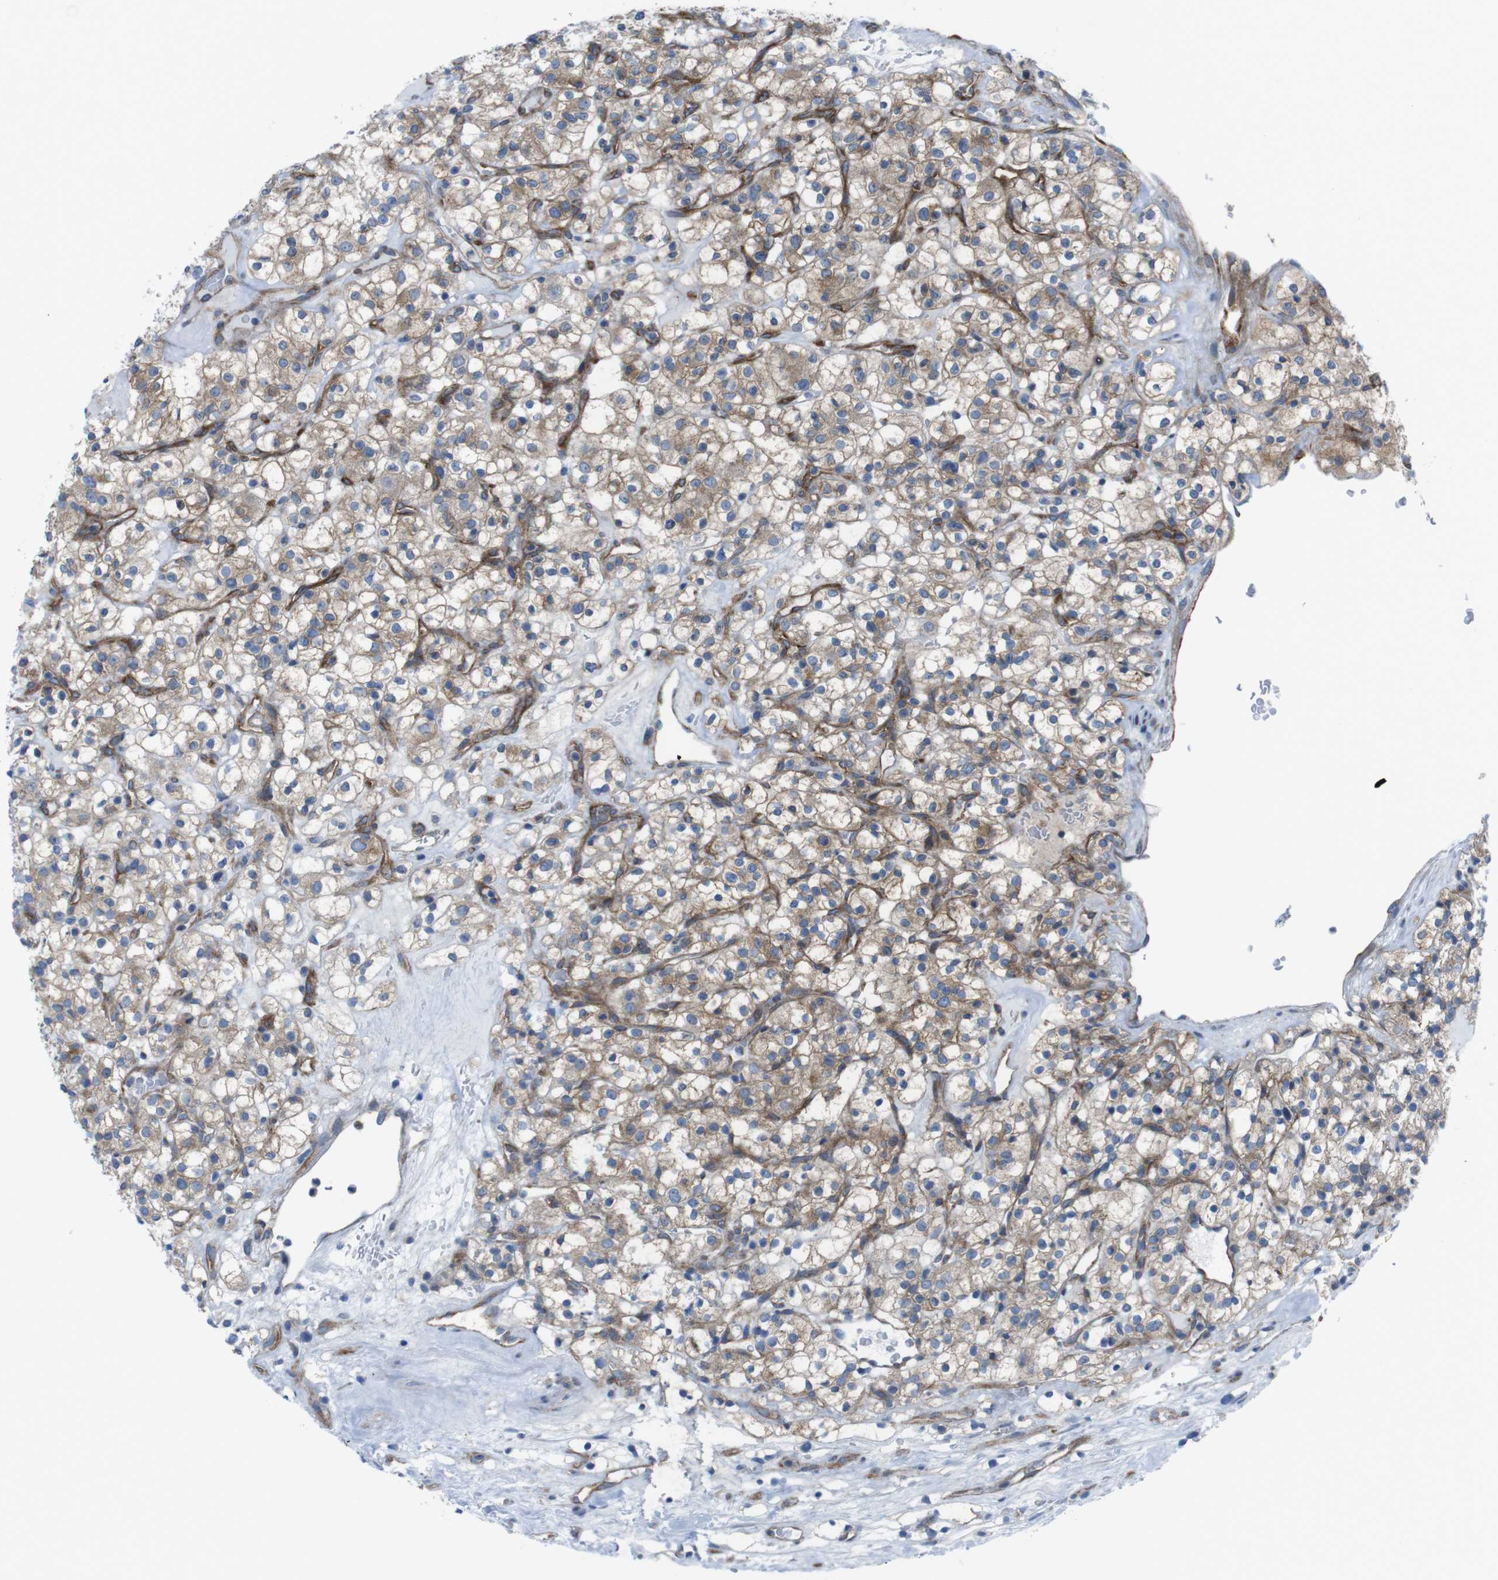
{"staining": {"intensity": "moderate", "quantity": ">75%", "location": "cytoplasmic/membranous"}, "tissue": "renal cancer", "cell_type": "Tumor cells", "image_type": "cancer", "snomed": [{"axis": "morphology", "description": "Normal tissue, NOS"}, {"axis": "morphology", "description": "Adenocarcinoma, NOS"}, {"axis": "topography", "description": "Kidney"}], "caption": "IHC micrograph of neoplastic tissue: human adenocarcinoma (renal) stained using IHC shows medium levels of moderate protein expression localized specifically in the cytoplasmic/membranous of tumor cells, appearing as a cytoplasmic/membranous brown color.", "gene": "DIAPH2", "patient": {"sex": "female", "age": 72}}